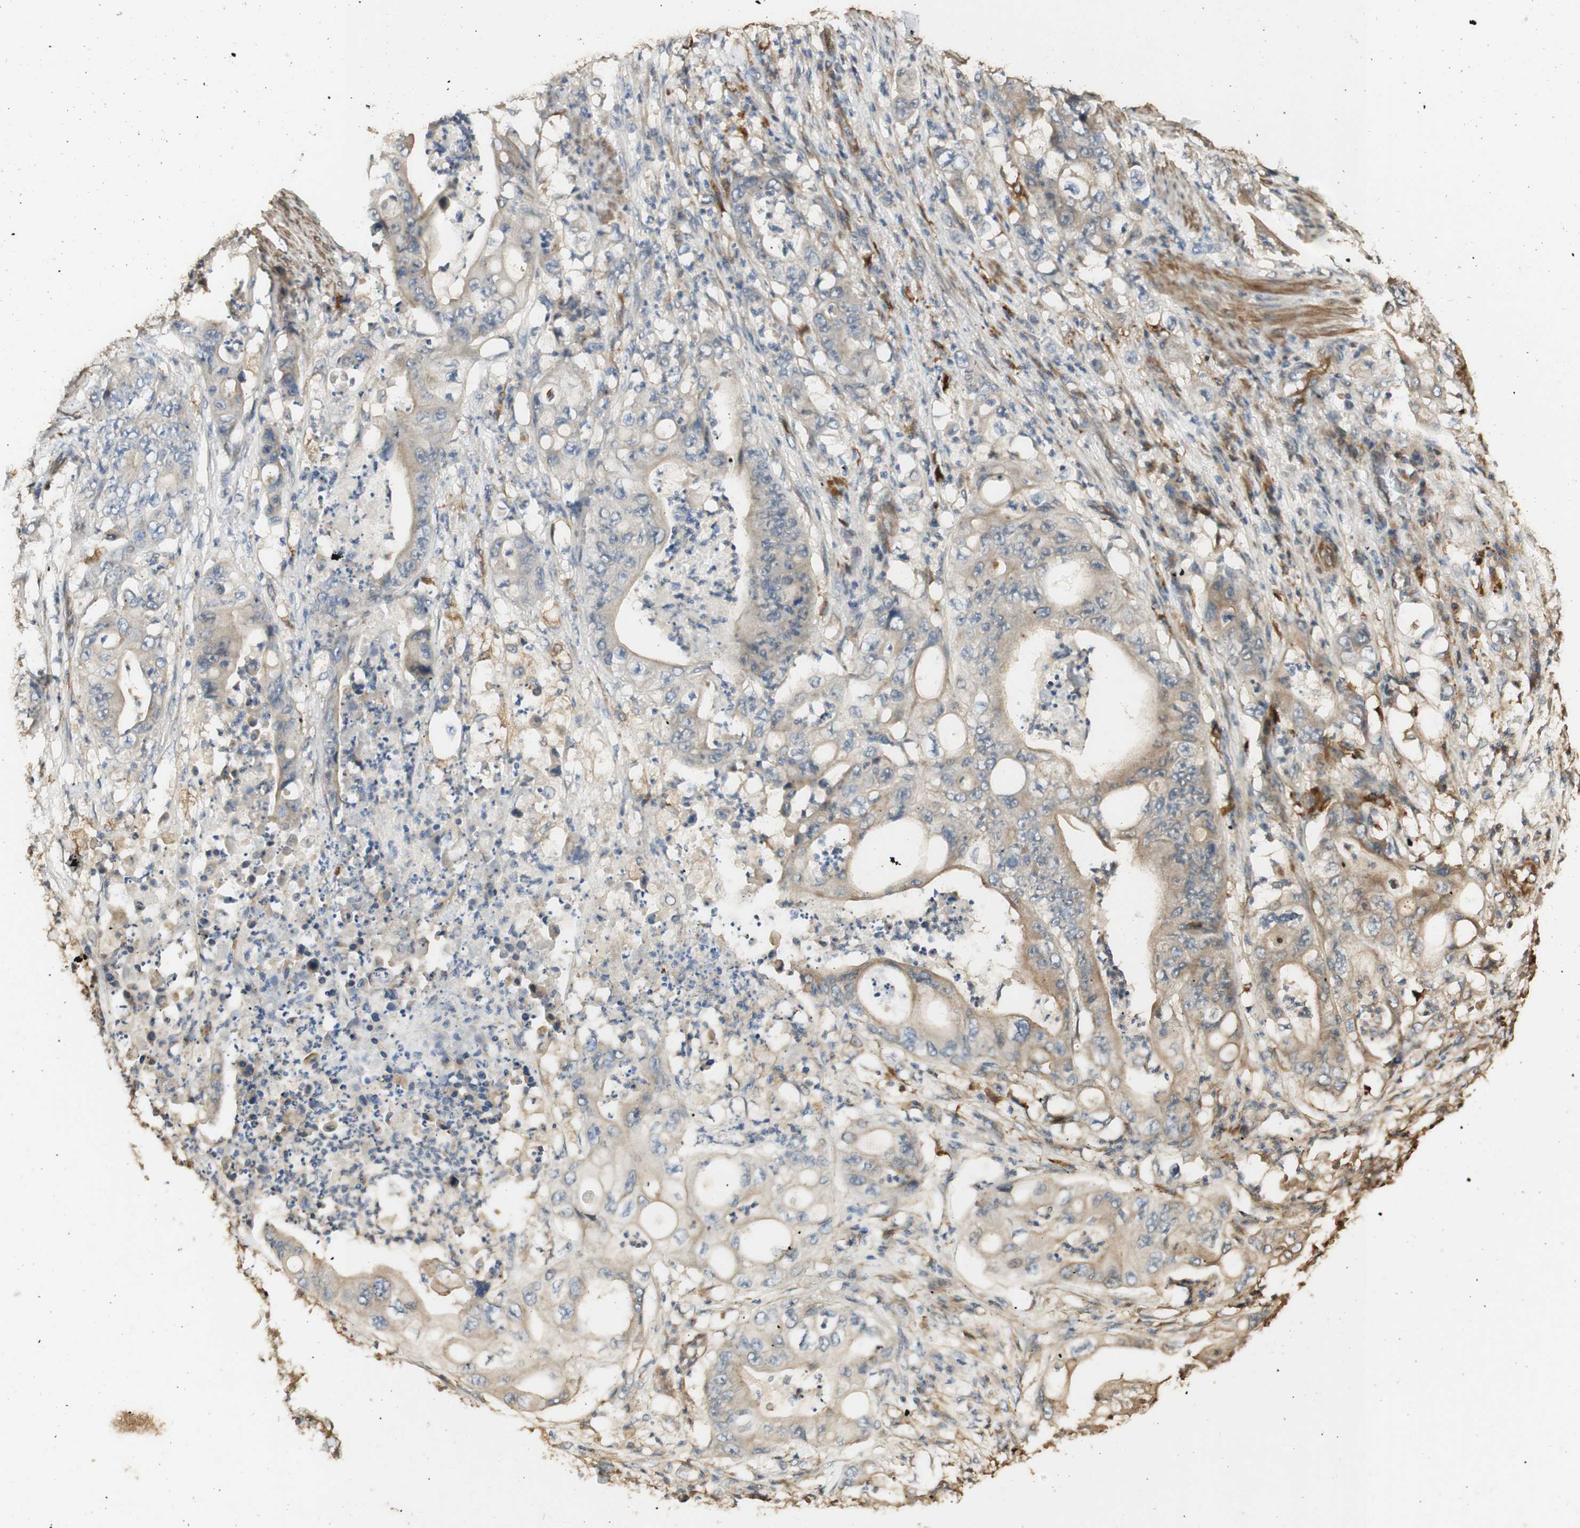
{"staining": {"intensity": "moderate", "quantity": "25%-75%", "location": "cytoplasmic/membranous"}, "tissue": "stomach cancer", "cell_type": "Tumor cells", "image_type": "cancer", "snomed": [{"axis": "morphology", "description": "Adenocarcinoma, NOS"}, {"axis": "topography", "description": "Stomach"}], "caption": "Protein staining of stomach adenocarcinoma tissue demonstrates moderate cytoplasmic/membranous staining in about 25%-75% of tumor cells. (DAB = brown stain, brightfield microscopy at high magnification).", "gene": "AGER", "patient": {"sex": "female", "age": 73}}